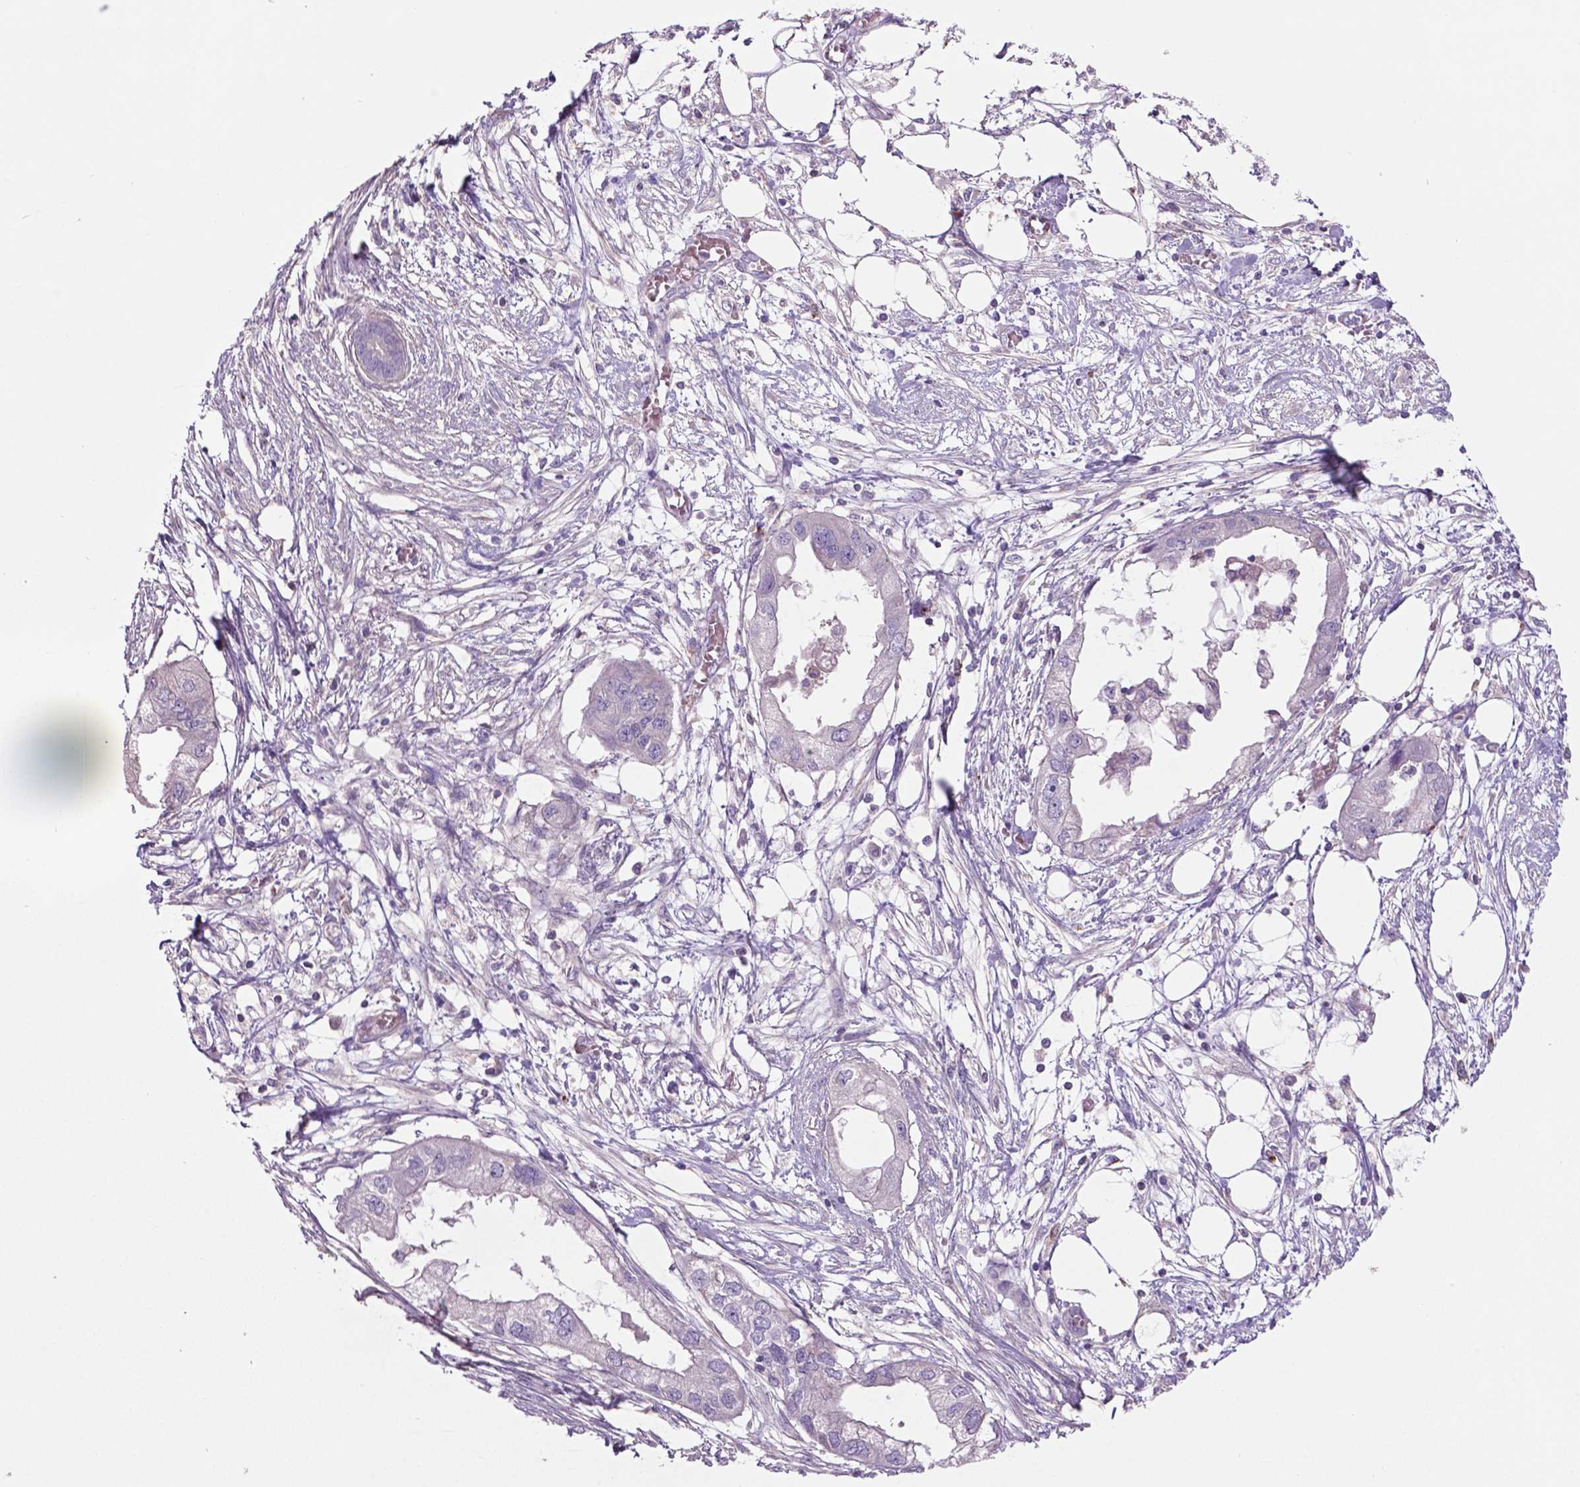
{"staining": {"intensity": "negative", "quantity": "none", "location": "none"}, "tissue": "endometrial cancer", "cell_type": "Tumor cells", "image_type": "cancer", "snomed": [{"axis": "morphology", "description": "Adenocarcinoma, NOS"}, {"axis": "morphology", "description": "Adenocarcinoma, metastatic, NOS"}, {"axis": "topography", "description": "Adipose tissue"}, {"axis": "topography", "description": "Endometrium"}], "caption": "There is no significant expression in tumor cells of endometrial cancer (metastatic adenocarcinoma).", "gene": "BMP4", "patient": {"sex": "female", "age": 67}}